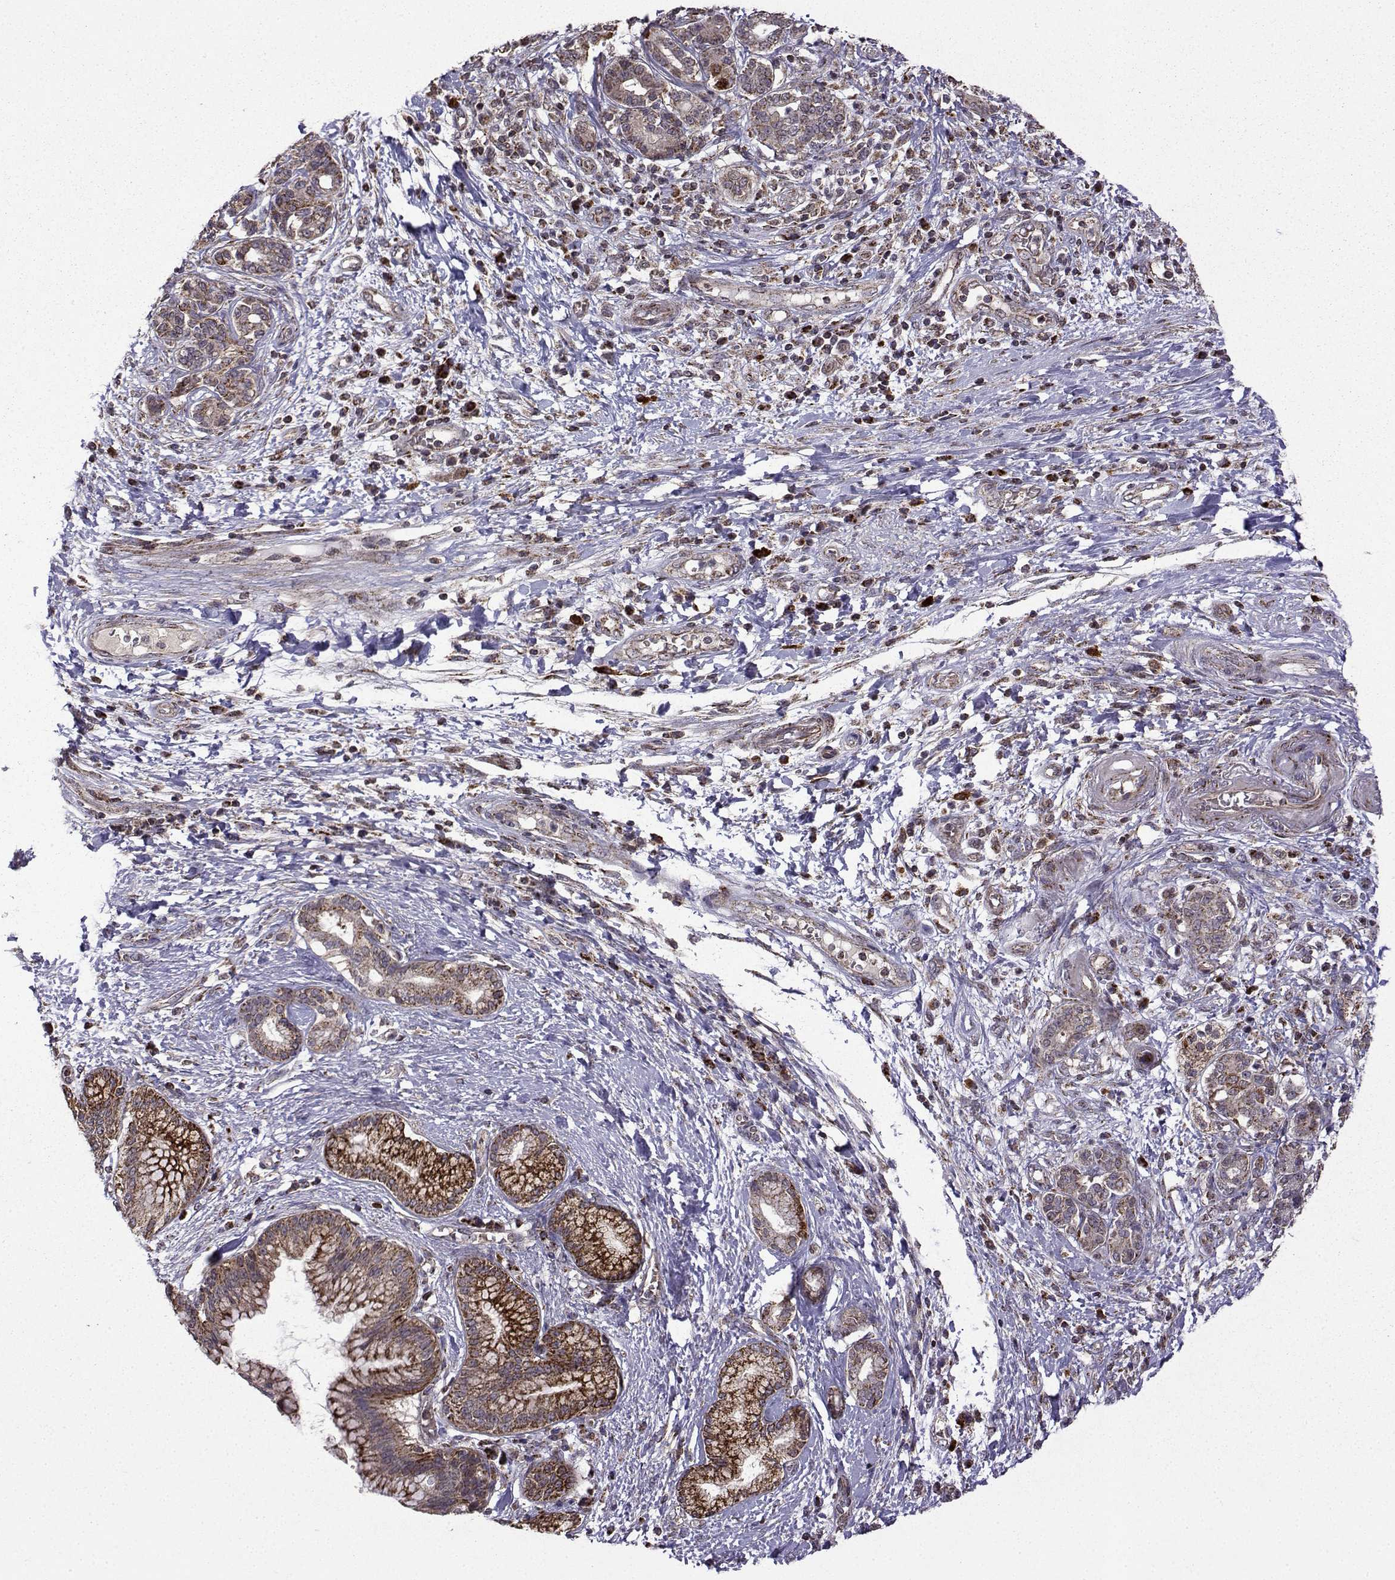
{"staining": {"intensity": "strong", "quantity": "<25%", "location": "cytoplasmic/membranous"}, "tissue": "pancreatic cancer", "cell_type": "Tumor cells", "image_type": "cancer", "snomed": [{"axis": "morphology", "description": "Adenocarcinoma, NOS"}, {"axis": "topography", "description": "Pancreas"}], "caption": "Immunohistochemistry (DAB) staining of human pancreatic adenocarcinoma shows strong cytoplasmic/membranous protein staining in about <25% of tumor cells. (DAB (3,3'-diaminobenzidine) IHC, brown staining for protein, blue staining for nuclei).", "gene": "TAB2", "patient": {"sex": "female", "age": 73}}